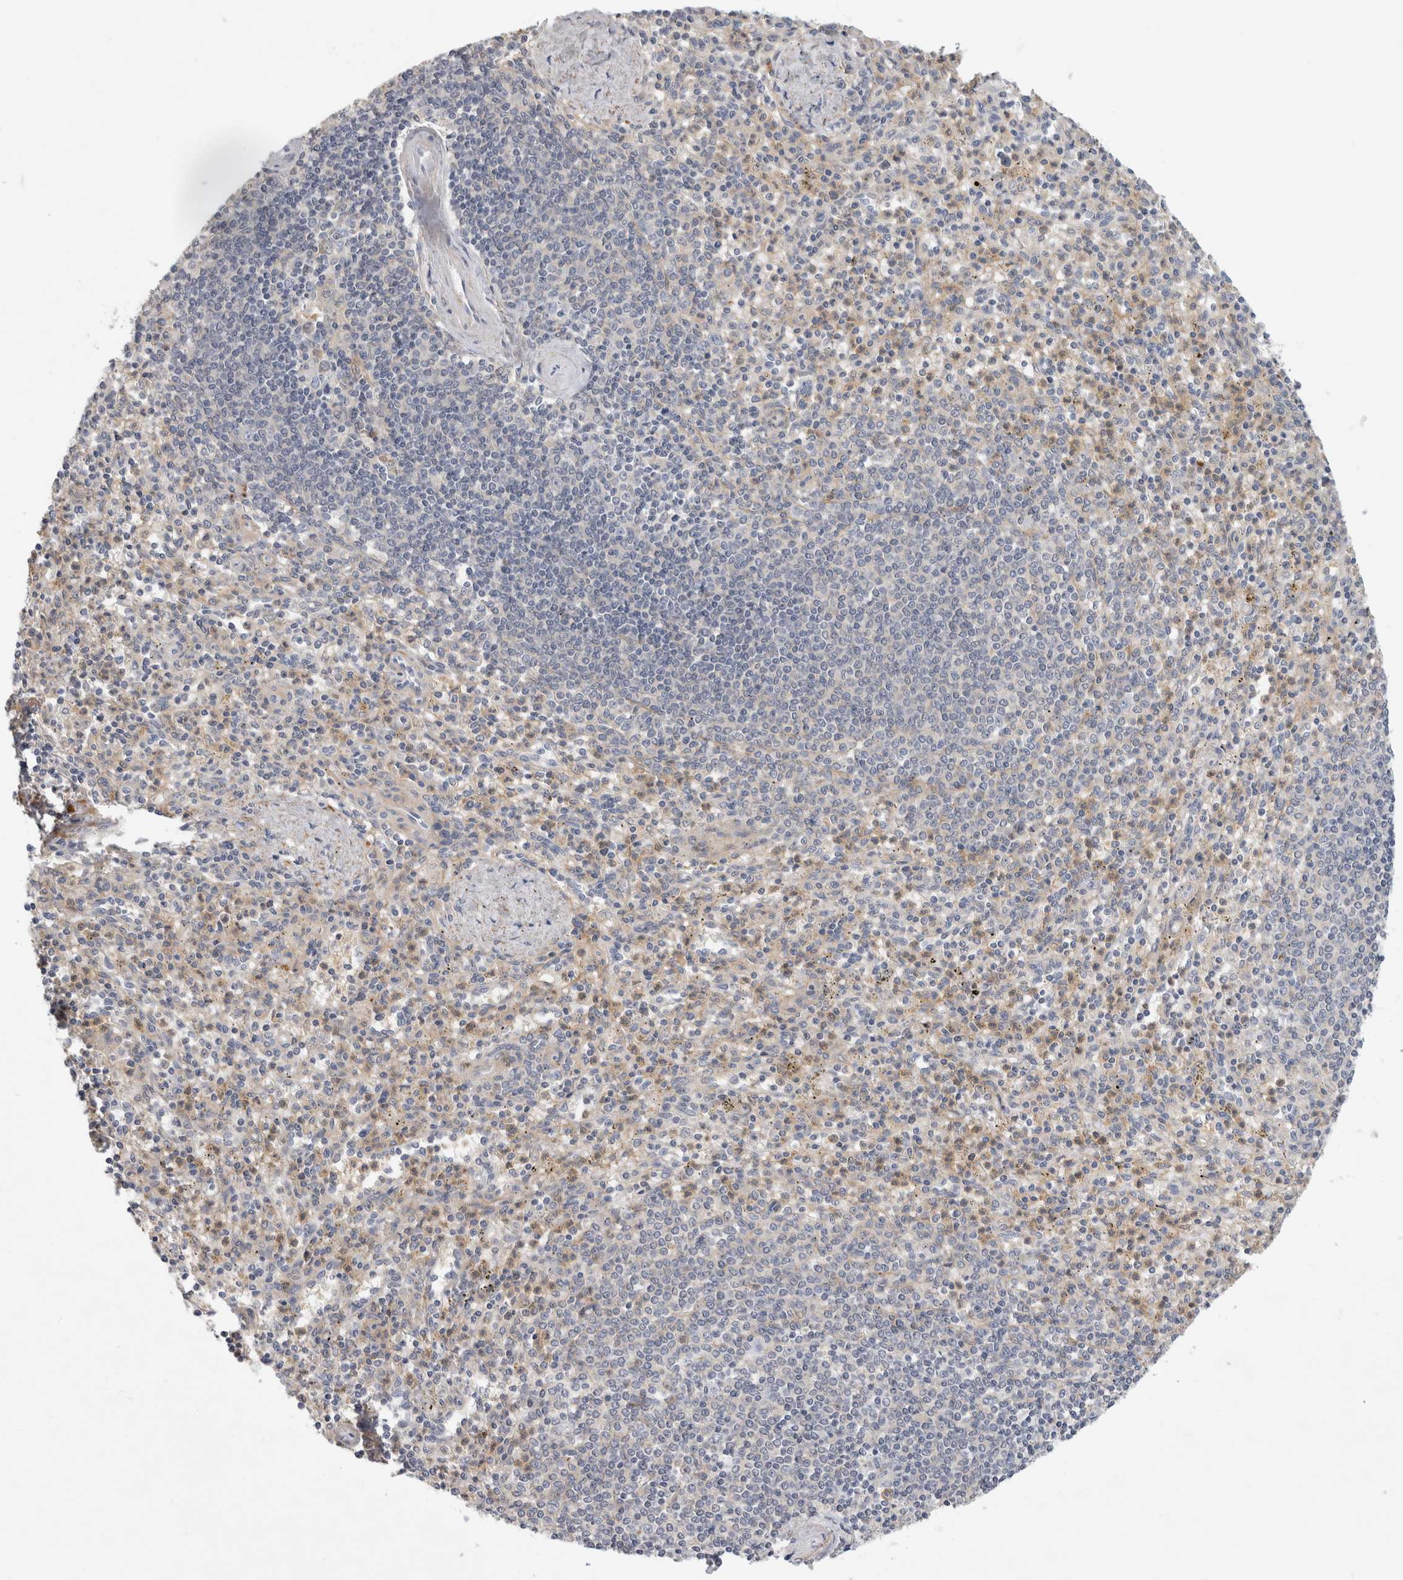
{"staining": {"intensity": "weak", "quantity": "<25%", "location": "cytoplasmic/membranous"}, "tissue": "spleen", "cell_type": "Cells in red pulp", "image_type": "normal", "snomed": [{"axis": "morphology", "description": "Normal tissue, NOS"}, {"axis": "topography", "description": "Spleen"}], "caption": "An immunohistochemistry (IHC) photomicrograph of unremarkable spleen is shown. There is no staining in cells in red pulp of spleen. (Brightfield microscopy of DAB IHC at high magnification).", "gene": "PGM1", "patient": {"sex": "male", "age": 72}}